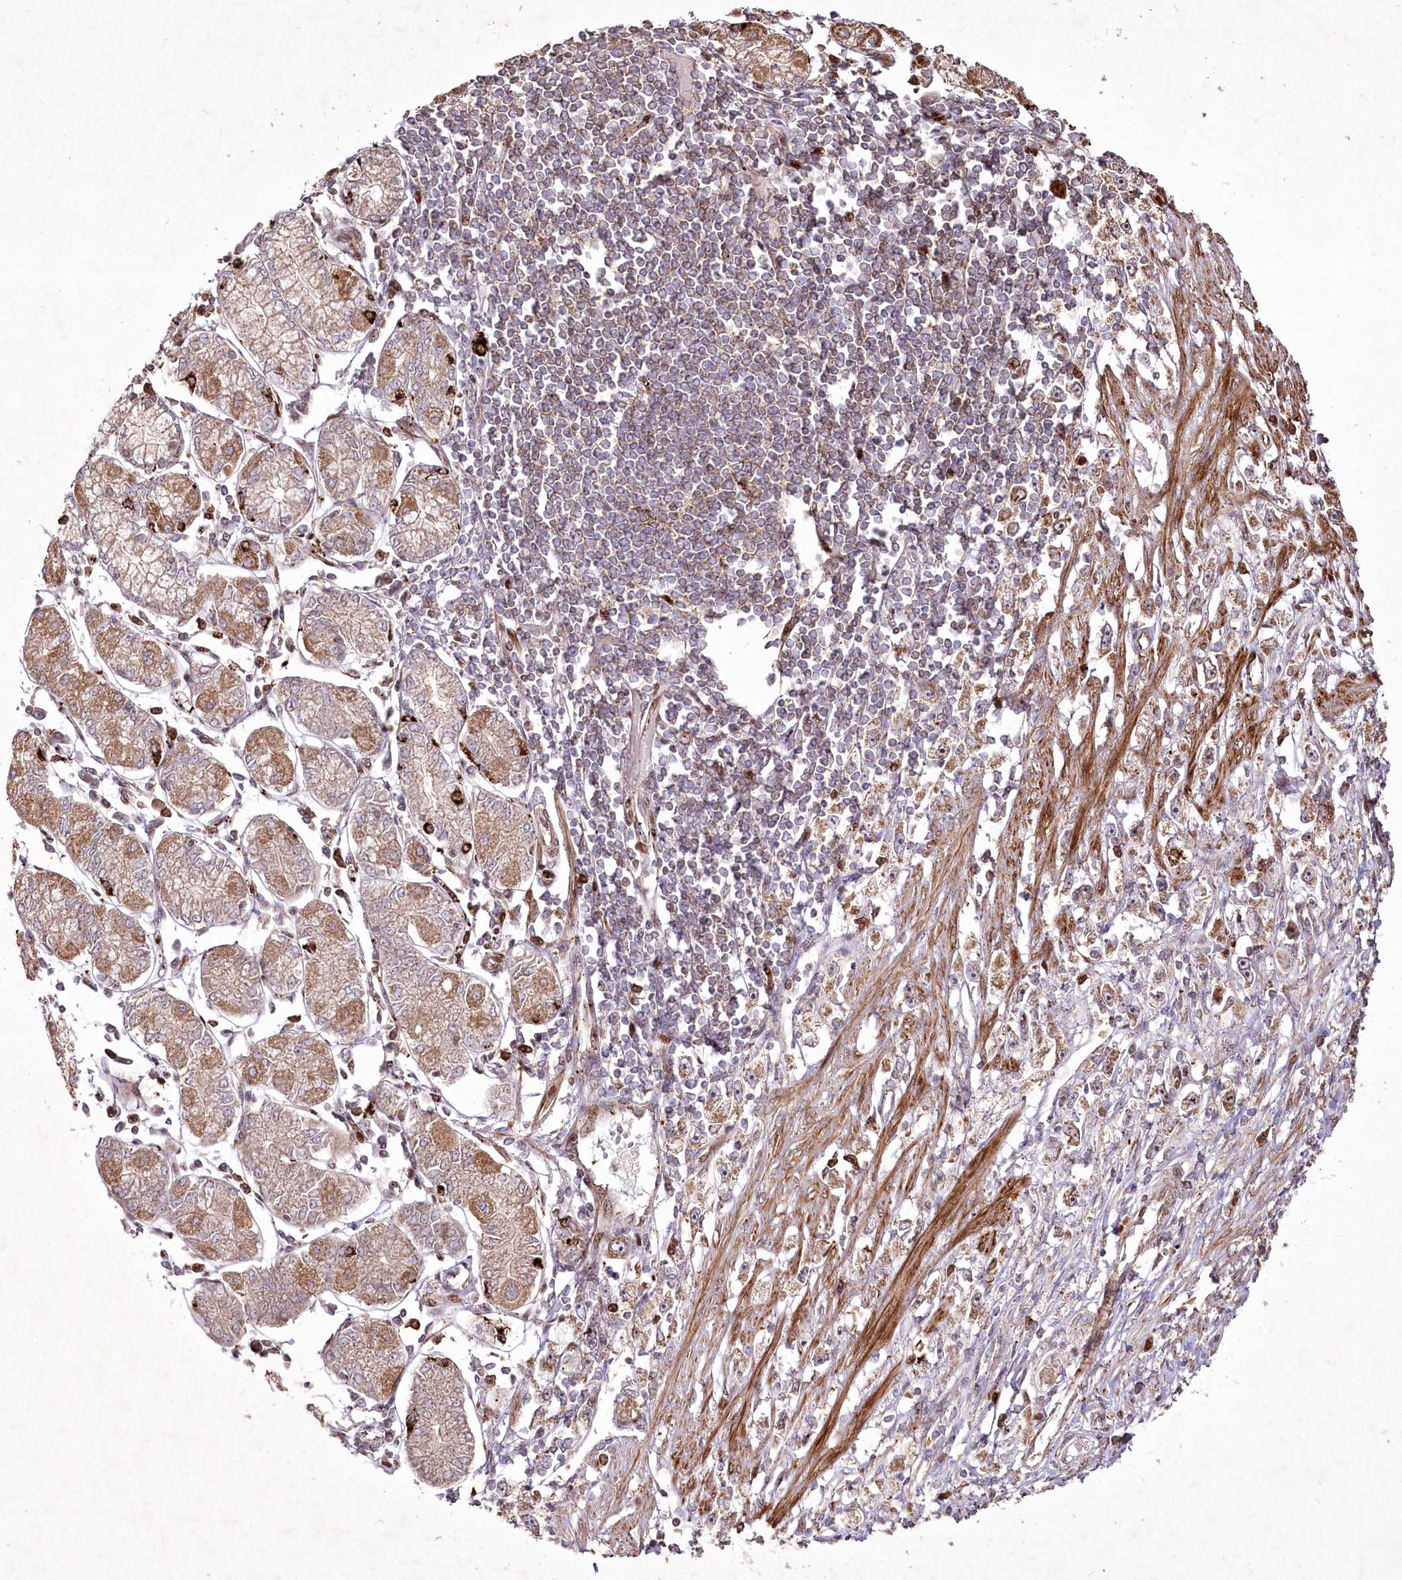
{"staining": {"intensity": "weak", "quantity": "25%-75%", "location": "cytoplasmic/membranous"}, "tissue": "stomach cancer", "cell_type": "Tumor cells", "image_type": "cancer", "snomed": [{"axis": "morphology", "description": "Adenocarcinoma, NOS"}, {"axis": "topography", "description": "Stomach"}], "caption": "Brown immunohistochemical staining in stomach cancer (adenocarcinoma) shows weak cytoplasmic/membranous expression in about 25%-75% of tumor cells. Nuclei are stained in blue.", "gene": "PSTK", "patient": {"sex": "female", "age": 59}}